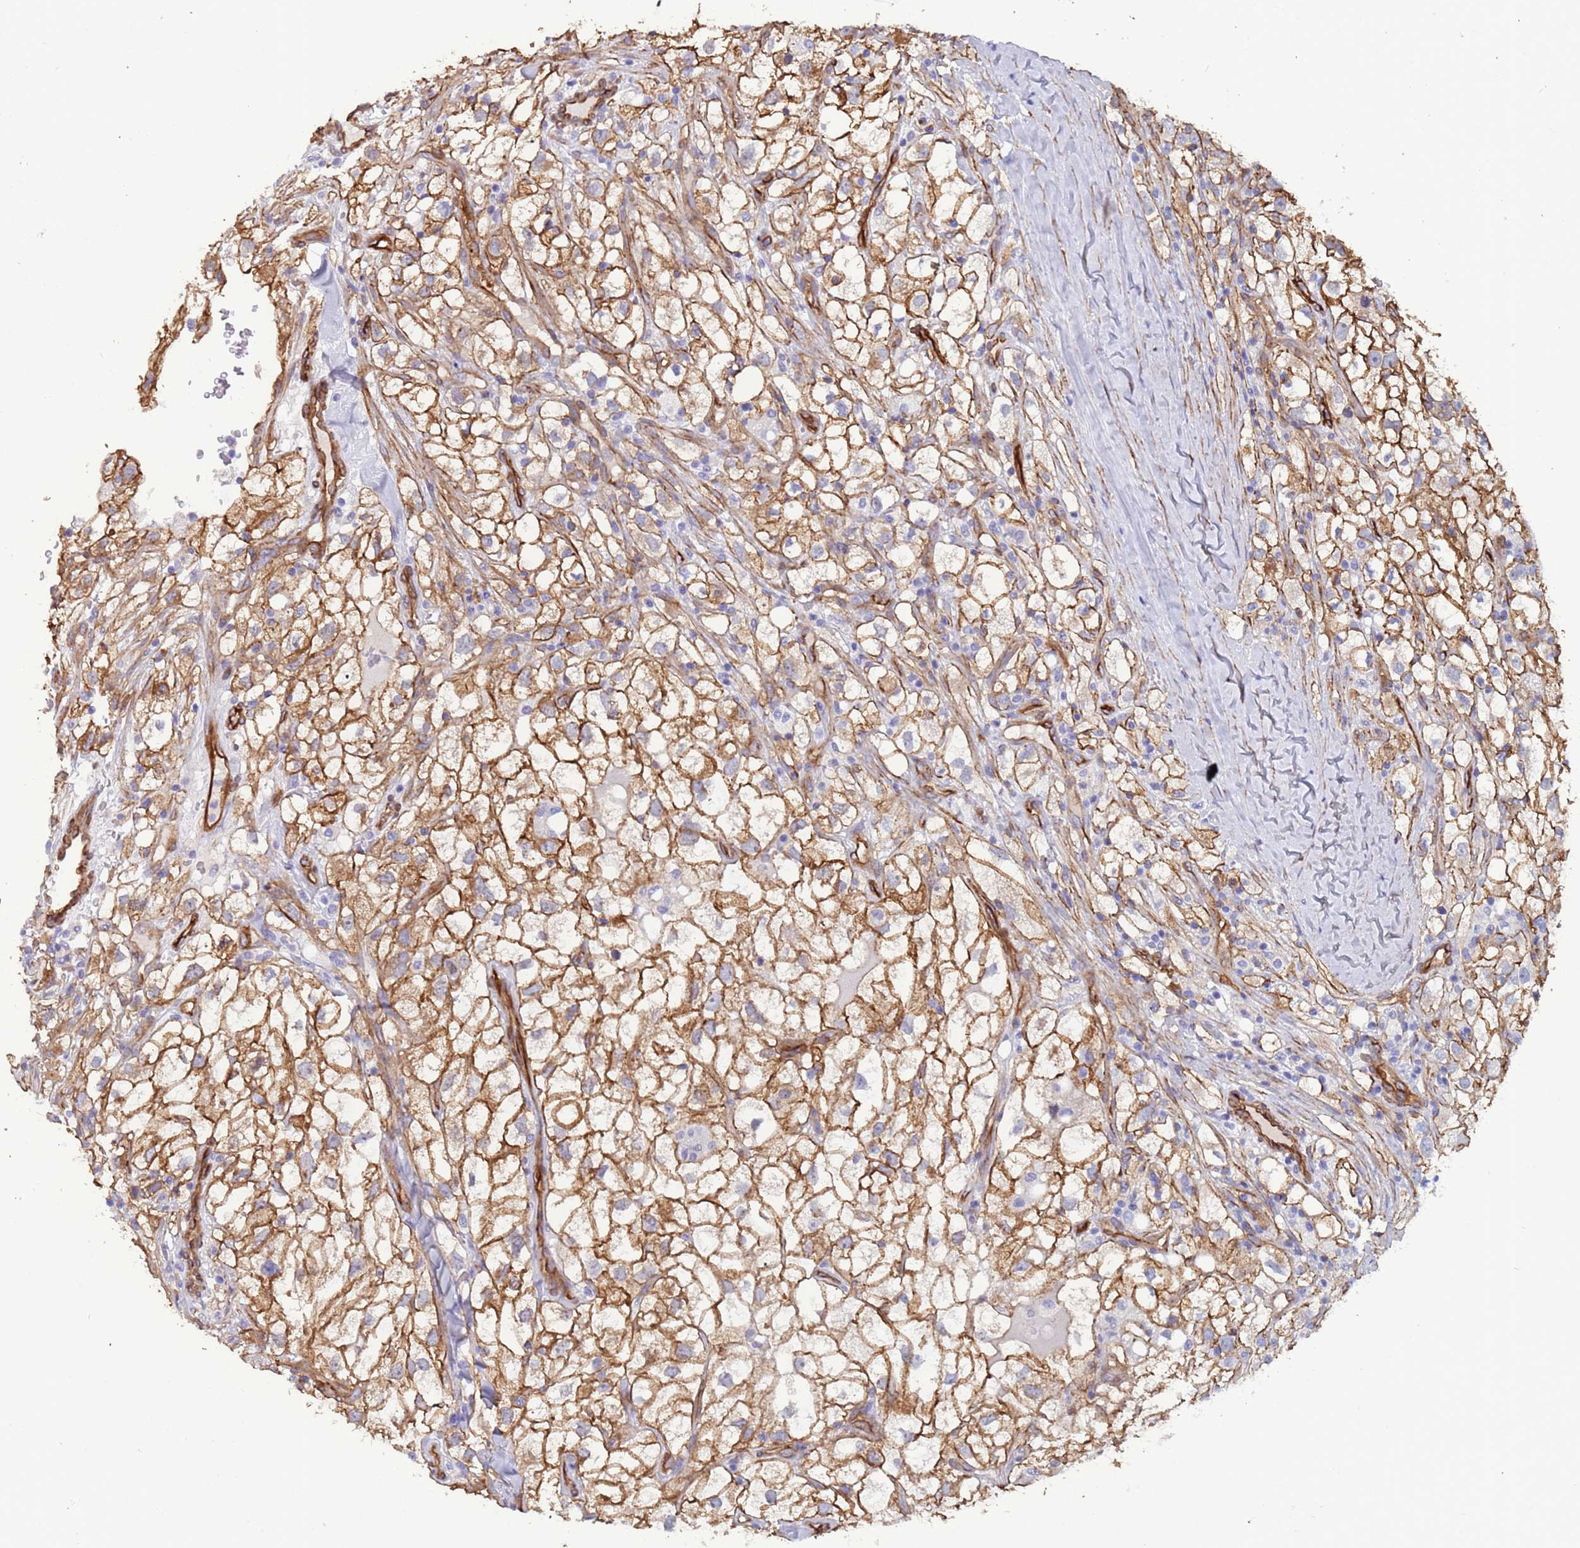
{"staining": {"intensity": "moderate", "quantity": ">75%", "location": "cytoplasmic/membranous"}, "tissue": "renal cancer", "cell_type": "Tumor cells", "image_type": "cancer", "snomed": [{"axis": "morphology", "description": "Adenocarcinoma, NOS"}, {"axis": "topography", "description": "Kidney"}], "caption": "Moderate cytoplasmic/membranous expression for a protein is seen in about >75% of tumor cells of adenocarcinoma (renal) using immunohistochemistry (IHC).", "gene": "EHD2", "patient": {"sex": "male", "age": 59}}